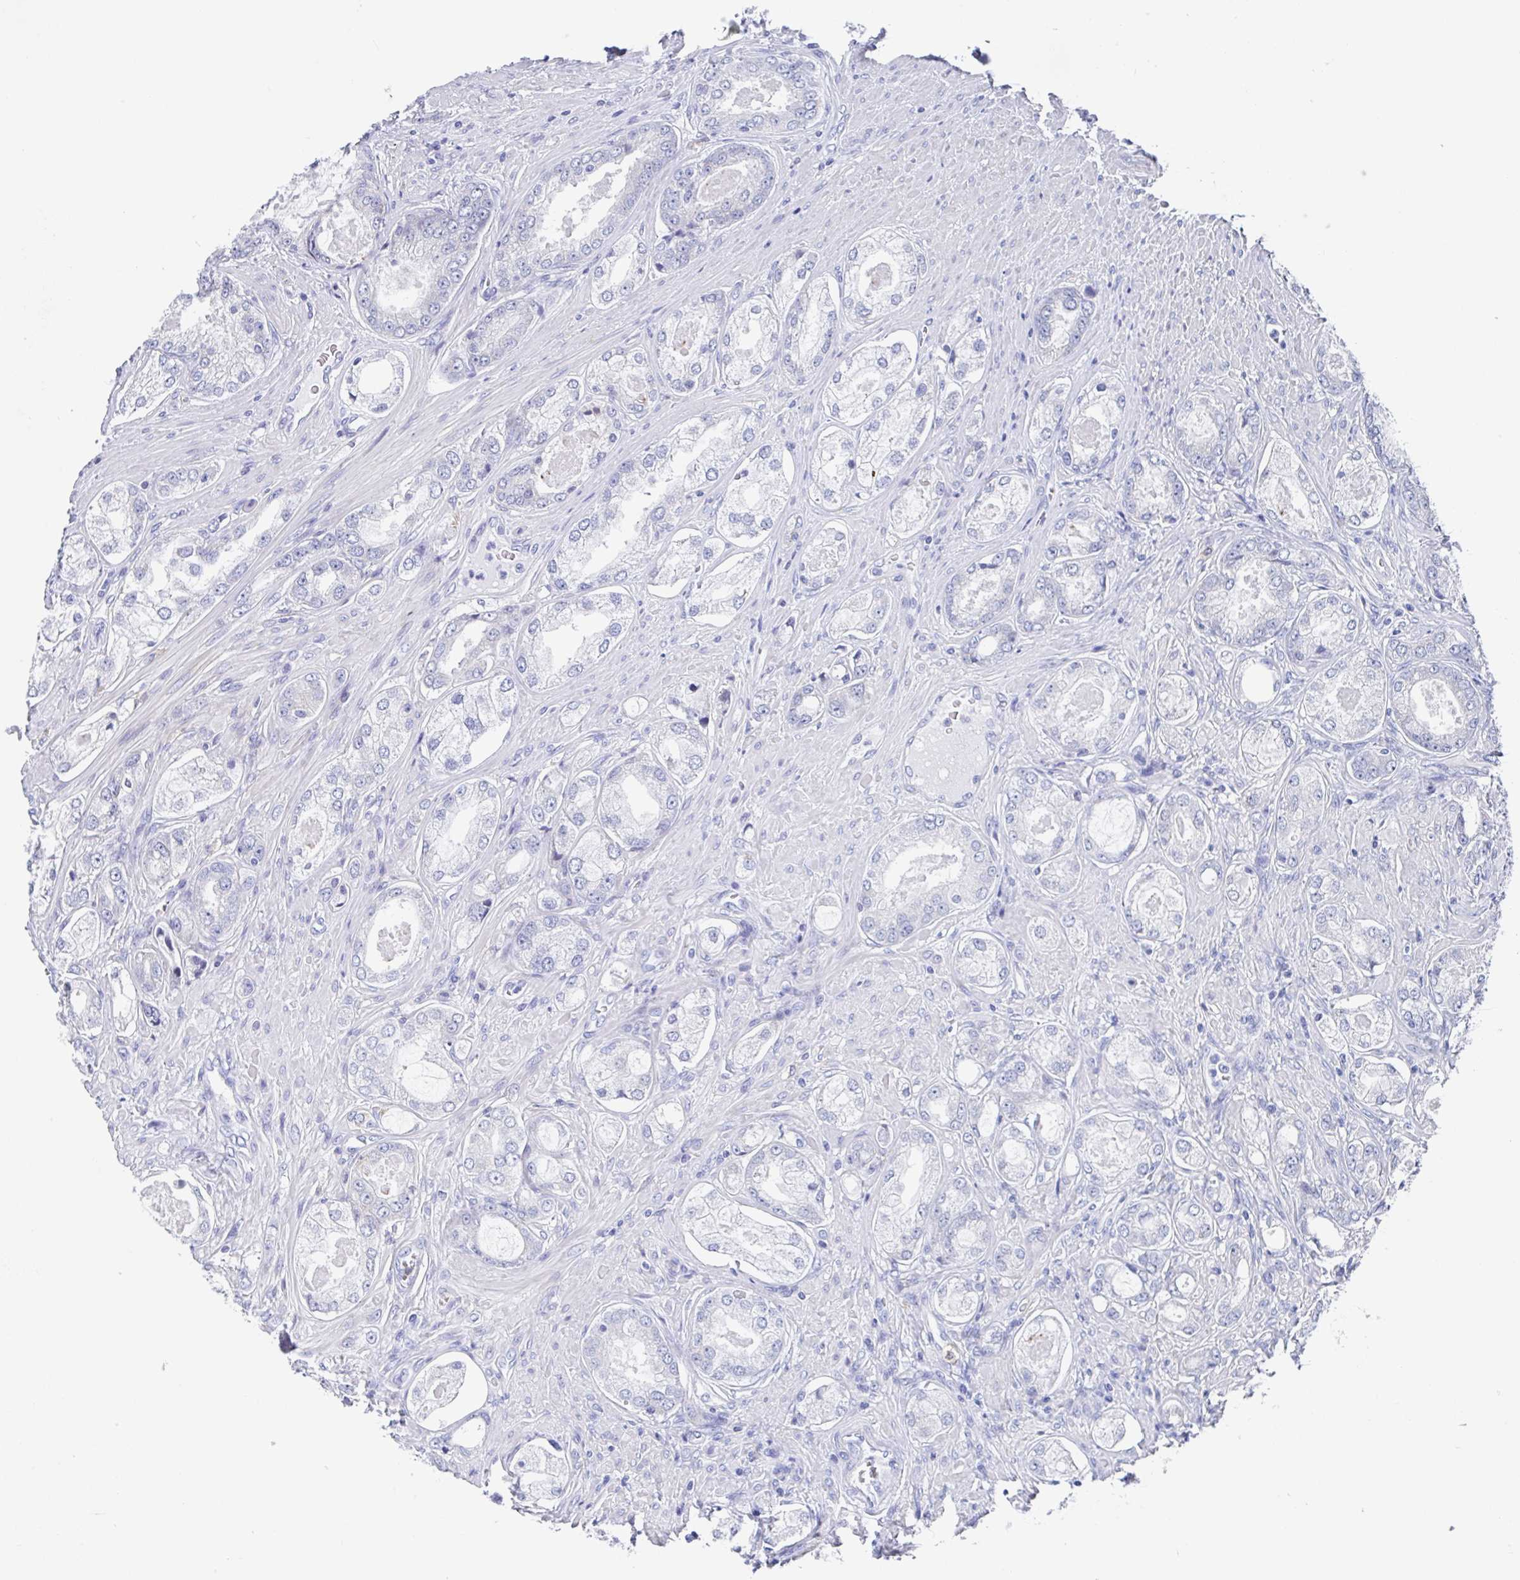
{"staining": {"intensity": "negative", "quantity": "none", "location": "none"}, "tissue": "prostate cancer", "cell_type": "Tumor cells", "image_type": "cancer", "snomed": [{"axis": "morphology", "description": "Adenocarcinoma, Low grade"}, {"axis": "topography", "description": "Prostate"}], "caption": "The image reveals no staining of tumor cells in prostate low-grade adenocarcinoma.", "gene": "FCGR3A", "patient": {"sex": "male", "age": 68}}